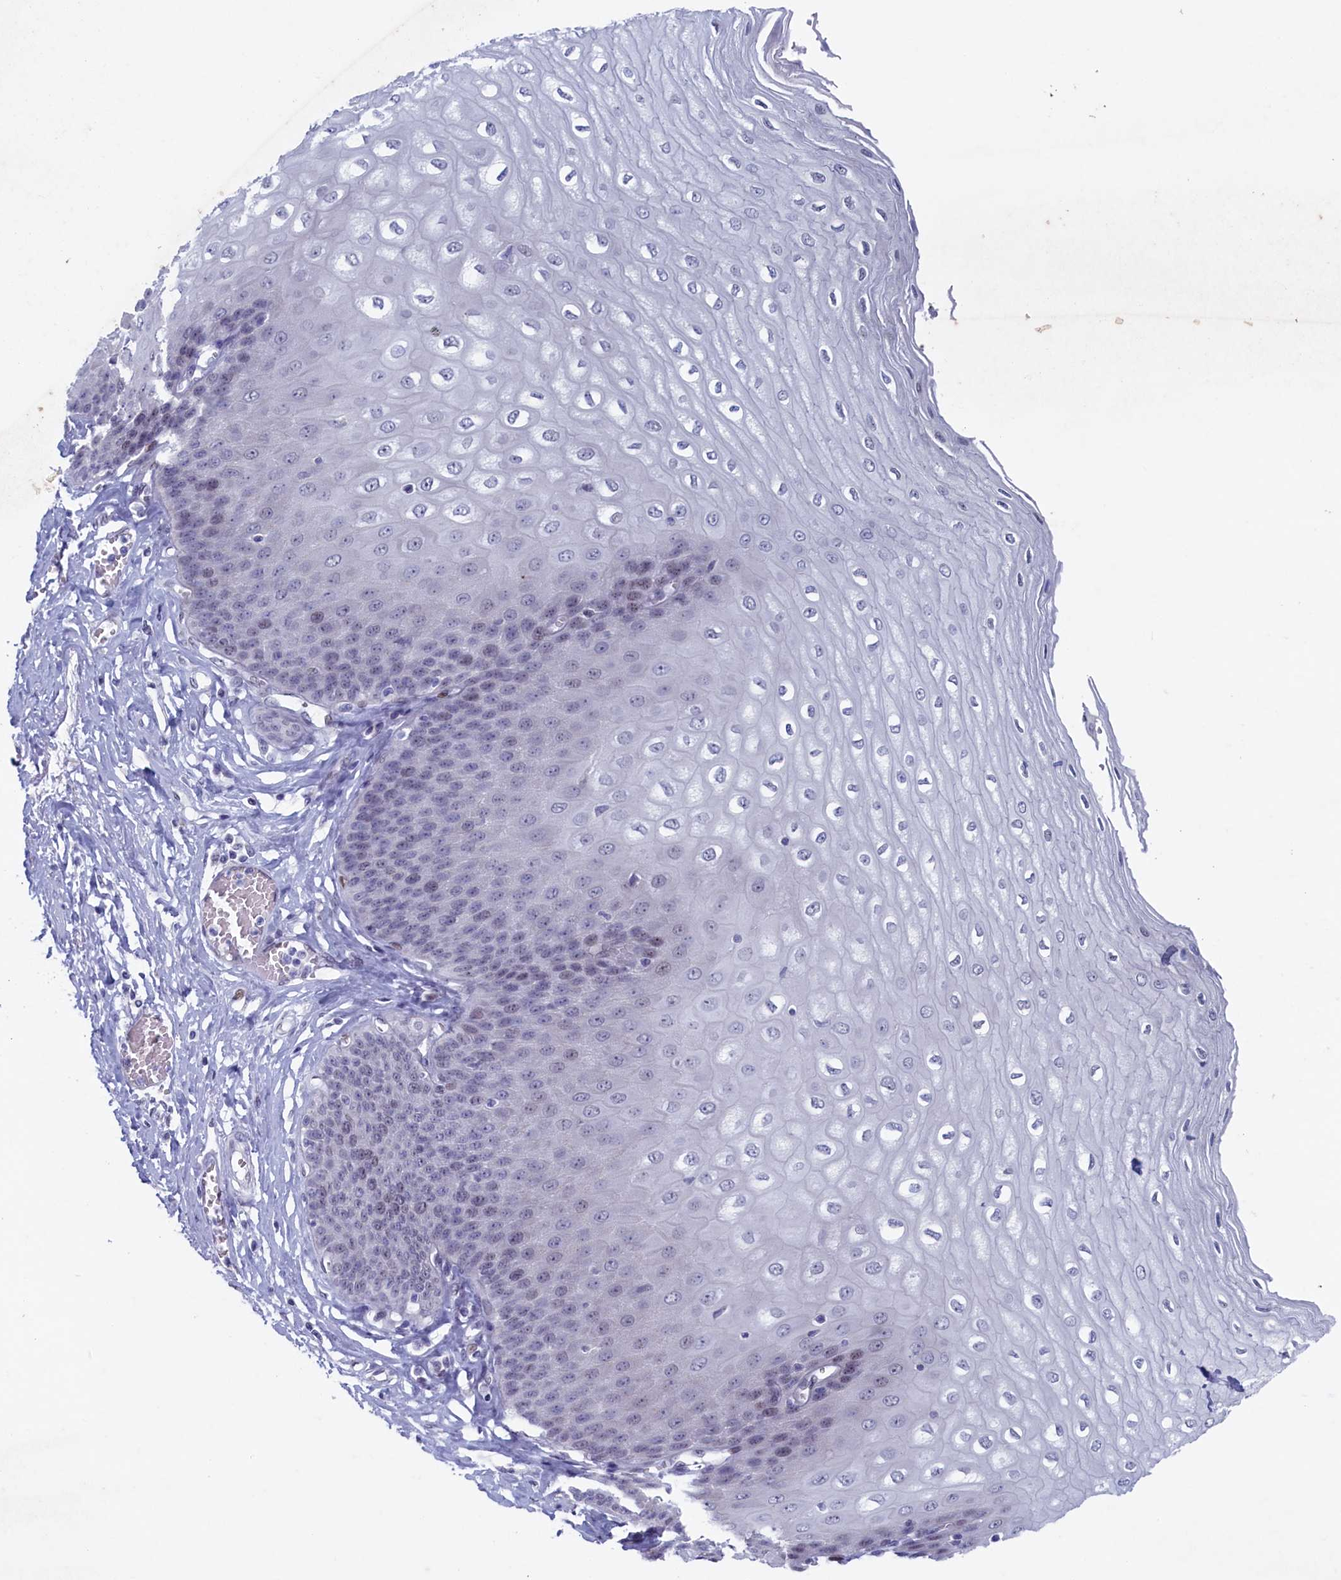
{"staining": {"intensity": "moderate", "quantity": "<25%", "location": "nuclear"}, "tissue": "esophagus", "cell_type": "Squamous epithelial cells", "image_type": "normal", "snomed": [{"axis": "morphology", "description": "Normal tissue, NOS"}, {"axis": "topography", "description": "Esophagus"}], "caption": "Brown immunohistochemical staining in unremarkable human esophagus demonstrates moderate nuclear expression in about <25% of squamous epithelial cells.", "gene": "WDR76", "patient": {"sex": "male", "age": 60}}